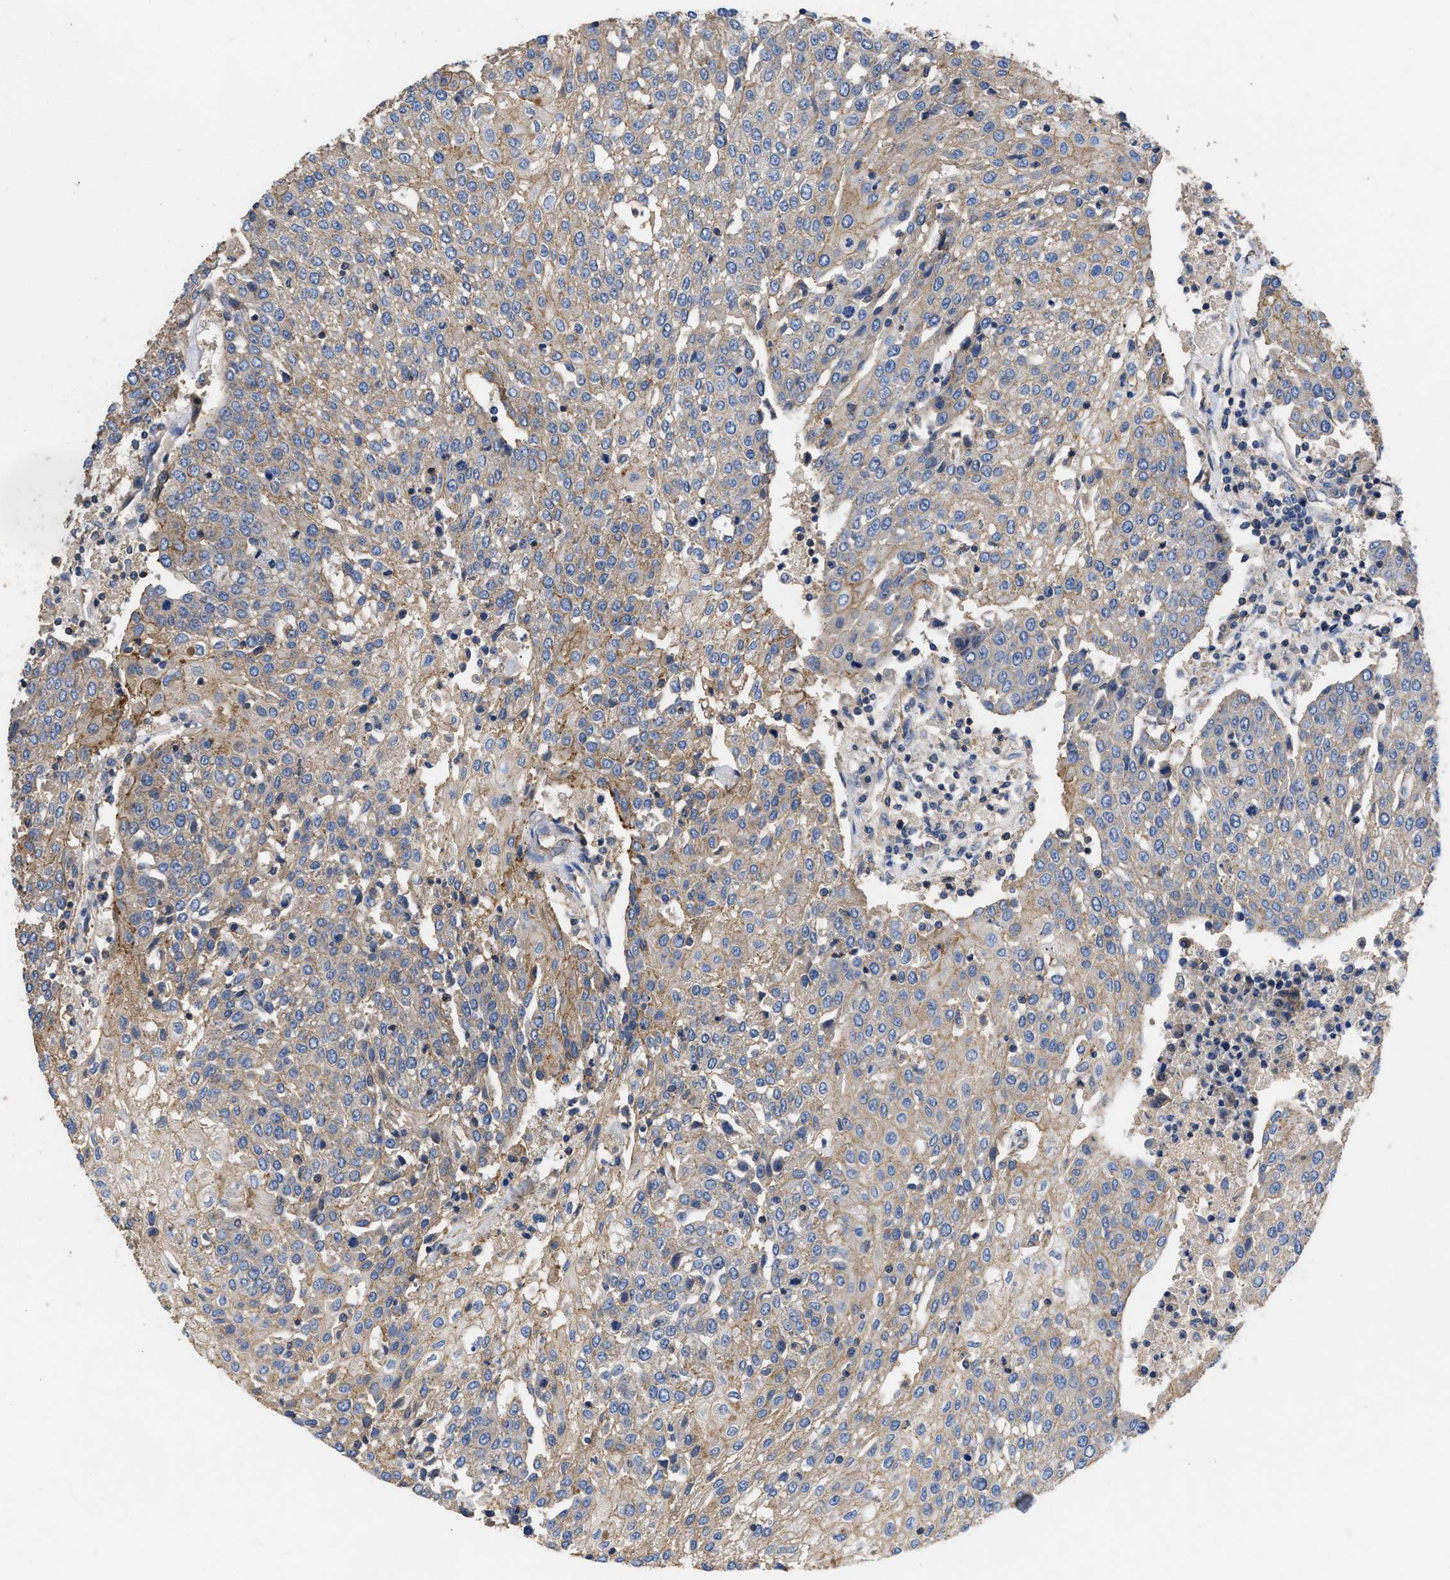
{"staining": {"intensity": "weak", "quantity": "25%-75%", "location": "cytoplasmic/membranous"}, "tissue": "urothelial cancer", "cell_type": "Tumor cells", "image_type": "cancer", "snomed": [{"axis": "morphology", "description": "Urothelial carcinoma, High grade"}, {"axis": "topography", "description": "Urinary bladder"}], "caption": "An immunohistochemistry (IHC) micrograph of tumor tissue is shown. Protein staining in brown shows weak cytoplasmic/membranous positivity in urothelial cancer within tumor cells.", "gene": "USP4", "patient": {"sex": "female", "age": 85}}